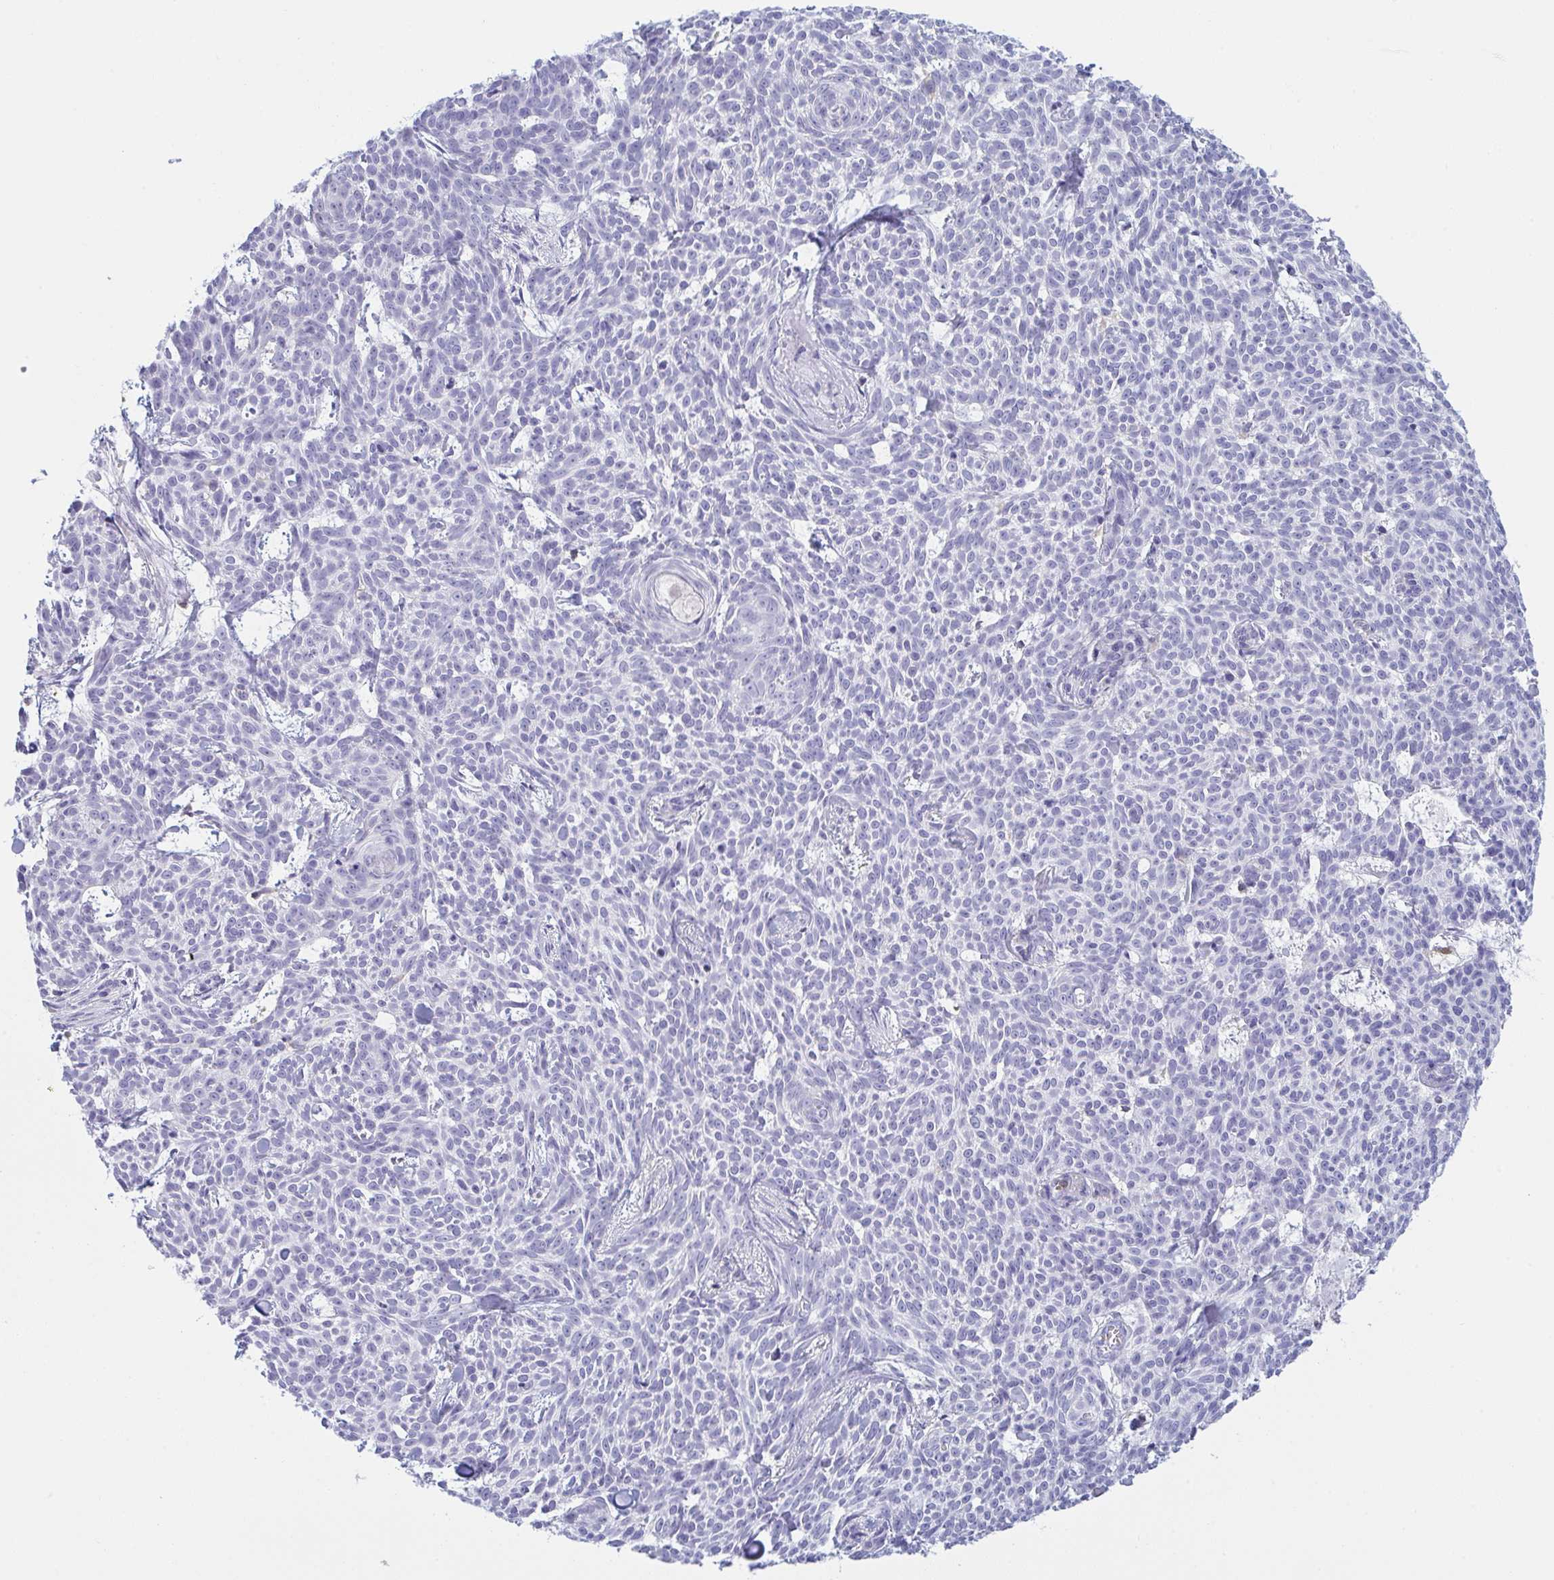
{"staining": {"intensity": "negative", "quantity": "none", "location": "none"}, "tissue": "skin cancer", "cell_type": "Tumor cells", "image_type": "cancer", "snomed": [{"axis": "morphology", "description": "Basal cell carcinoma"}, {"axis": "topography", "description": "Skin"}], "caption": "The micrograph displays no significant positivity in tumor cells of skin basal cell carcinoma.", "gene": "MYO1F", "patient": {"sex": "female", "age": 93}}